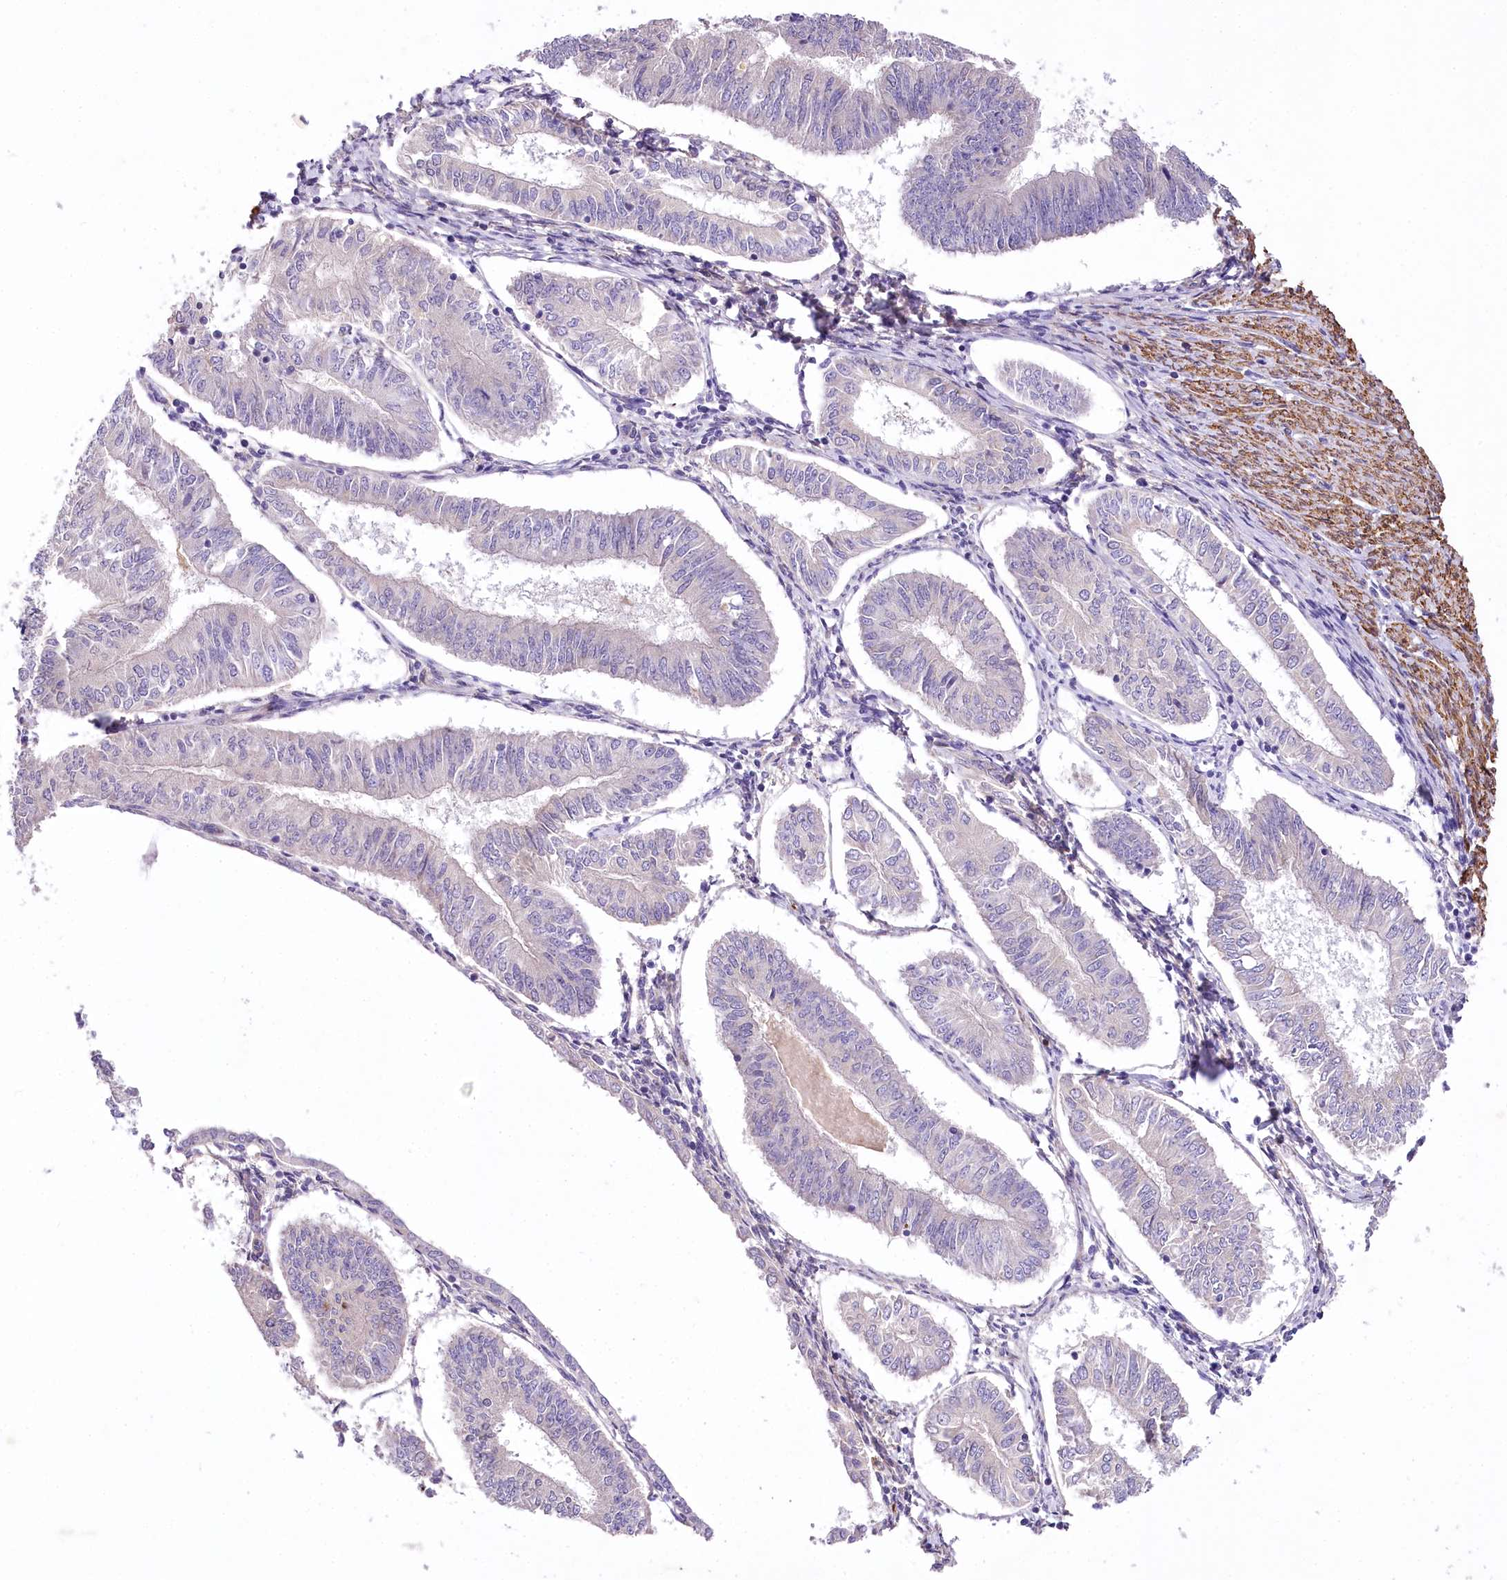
{"staining": {"intensity": "negative", "quantity": "none", "location": "none"}, "tissue": "endometrial cancer", "cell_type": "Tumor cells", "image_type": "cancer", "snomed": [{"axis": "morphology", "description": "Adenocarcinoma, NOS"}, {"axis": "topography", "description": "Endometrium"}], "caption": "This micrograph is of adenocarcinoma (endometrial) stained with immunohistochemistry (IHC) to label a protein in brown with the nuclei are counter-stained blue. There is no staining in tumor cells. Nuclei are stained in blue.", "gene": "RDH16", "patient": {"sex": "female", "age": 58}}